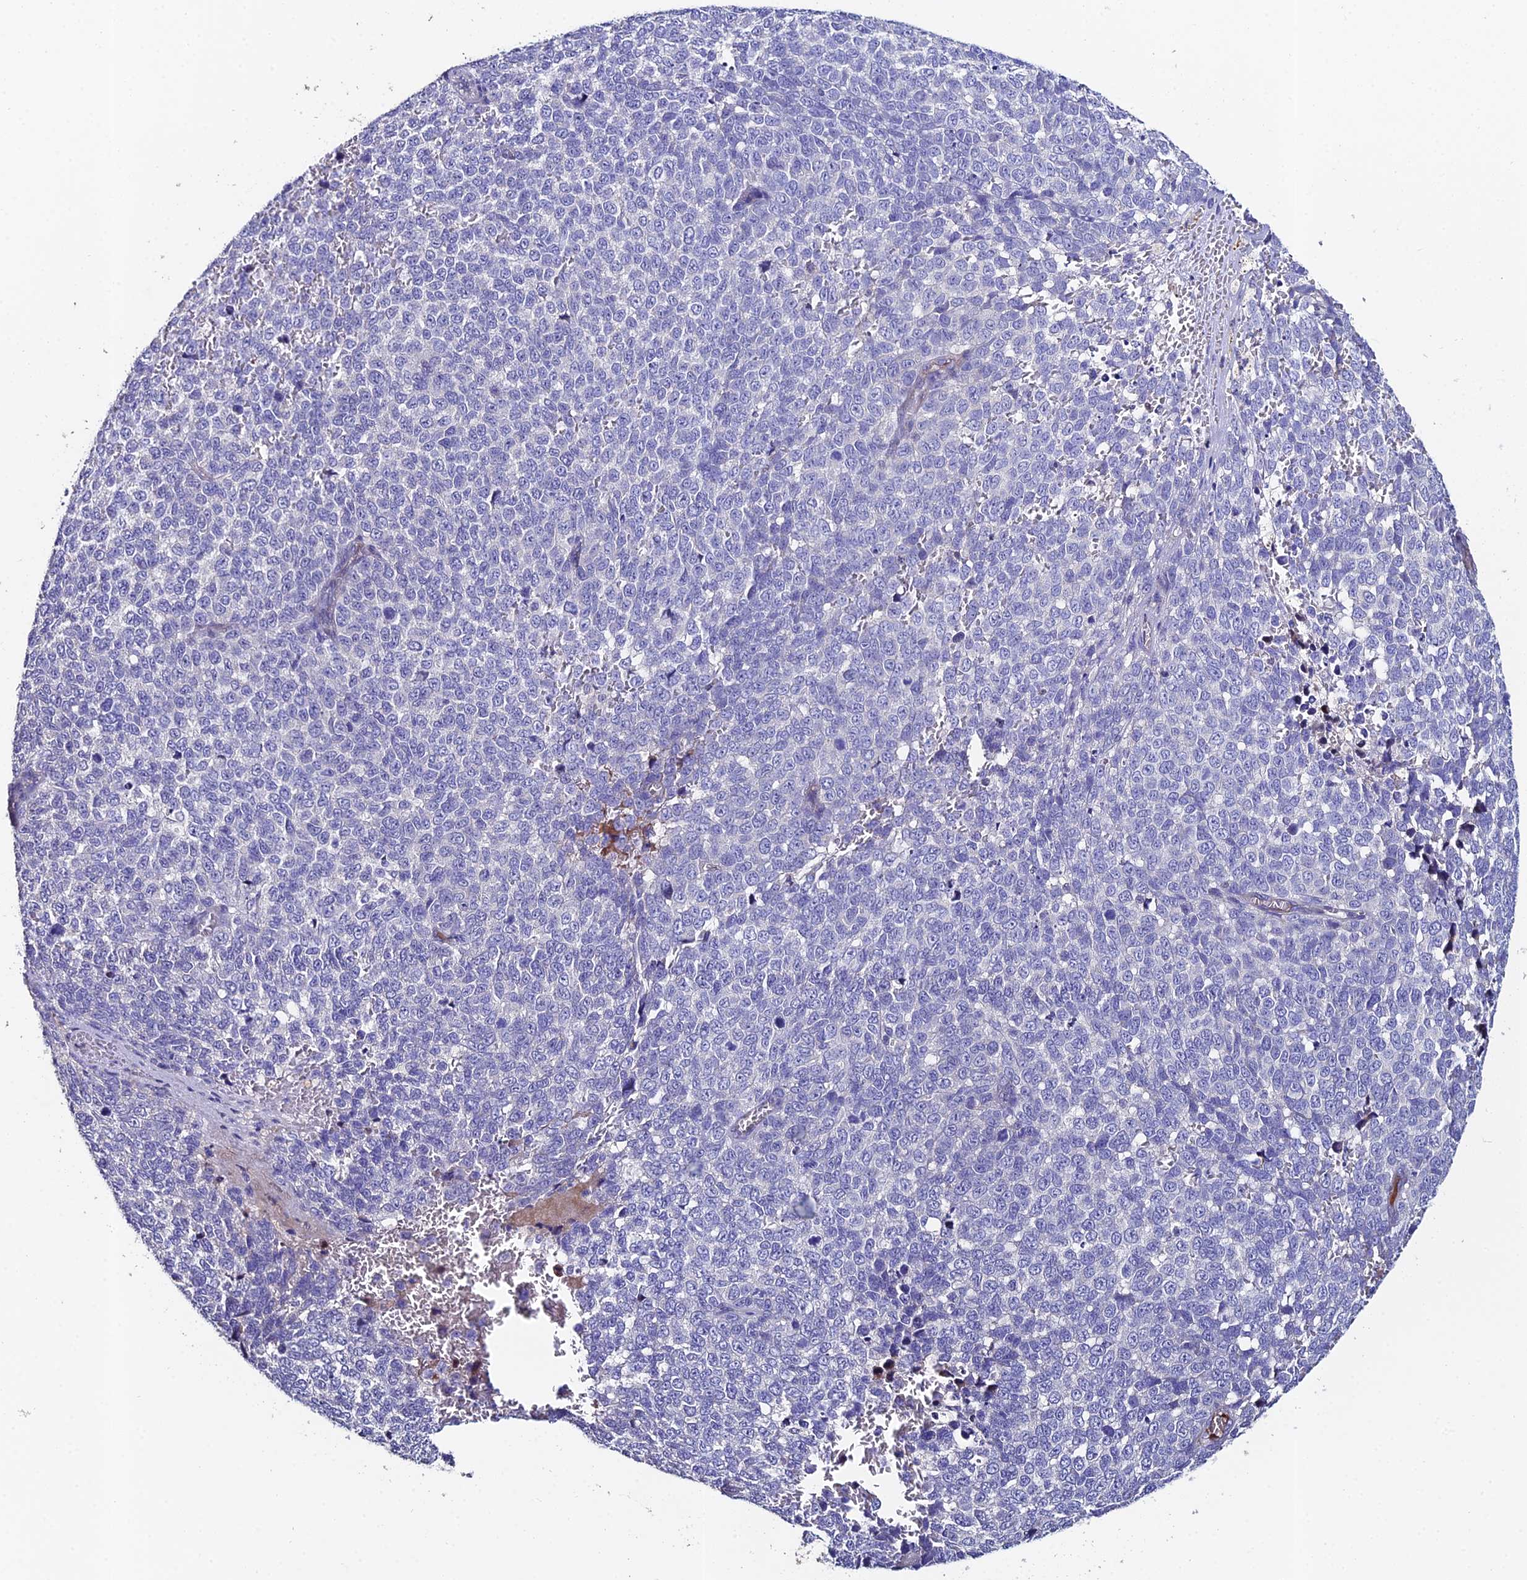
{"staining": {"intensity": "negative", "quantity": "none", "location": "none"}, "tissue": "melanoma", "cell_type": "Tumor cells", "image_type": "cancer", "snomed": [{"axis": "morphology", "description": "Malignant melanoma, NOS"}, {"axis": "topography", "description": "Nose, NOS"}], "caption": "IHC of melanoma demonstrates no expression in tumor cells.", "gene": "ESRRG", "patient": {"sex": "female", "age": 48}}